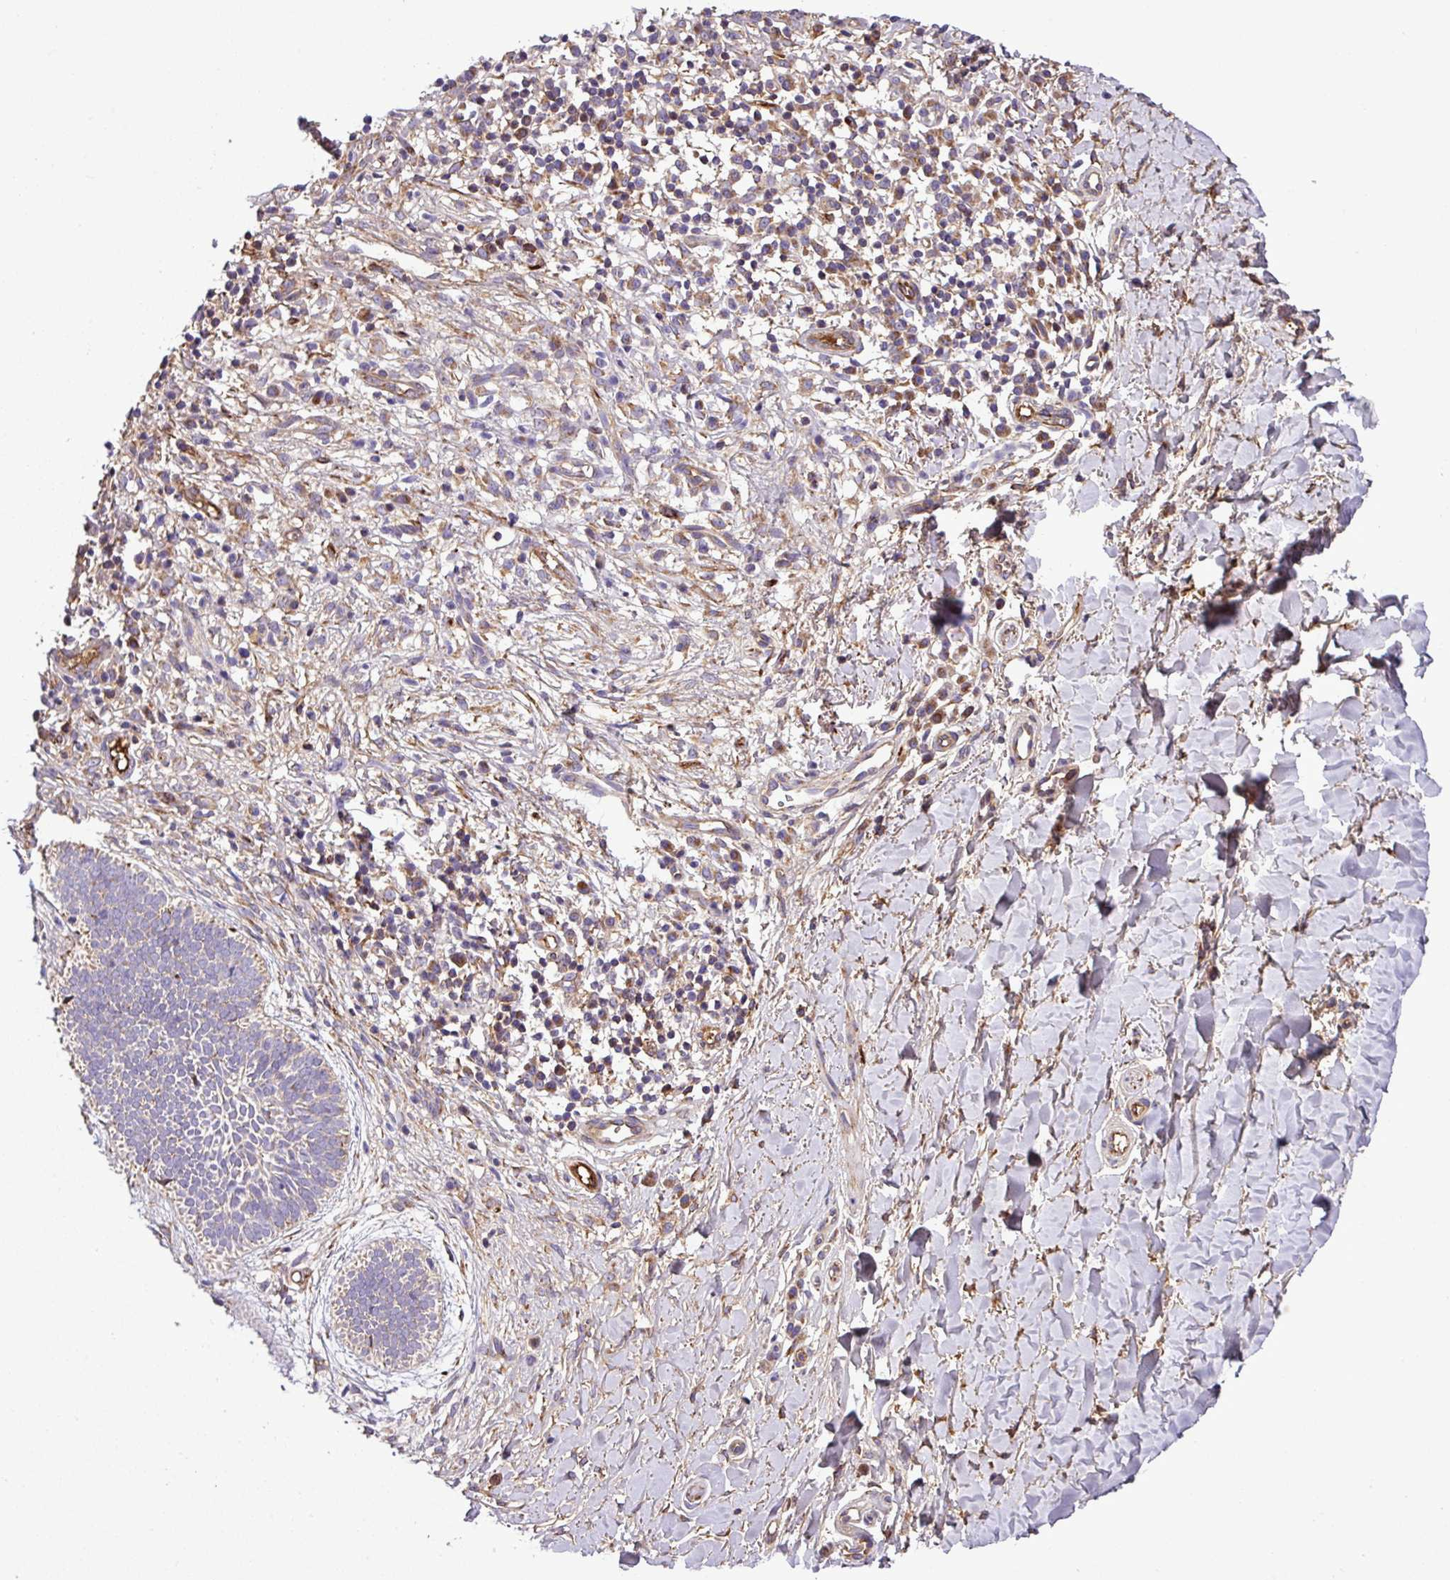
{"staining": {"intensity": "moderate", "quantity": "<25%", "location": "cytoplasmic/membranous"}, "tissue": "skin cancer", "cell_type": "Tumor cells", "image_type": "cancer", "snomed": [{"axis": "morphology", "description": "Basal cell carcinoma"}, {"axis": "topography", "description": "Skin"}], "caption": "Skin cancer stained with DAB (3,3'-diaminobenzidine) immunohistochemistry (IHC) reveals low levels of moderate cytoplasmic/membranous expression in approximately <25% of tumor cells. (IHC, brightfield microscopy, high magnification).", "gene": "CWH43", "patient": {"sex": "male", "age": 49}}